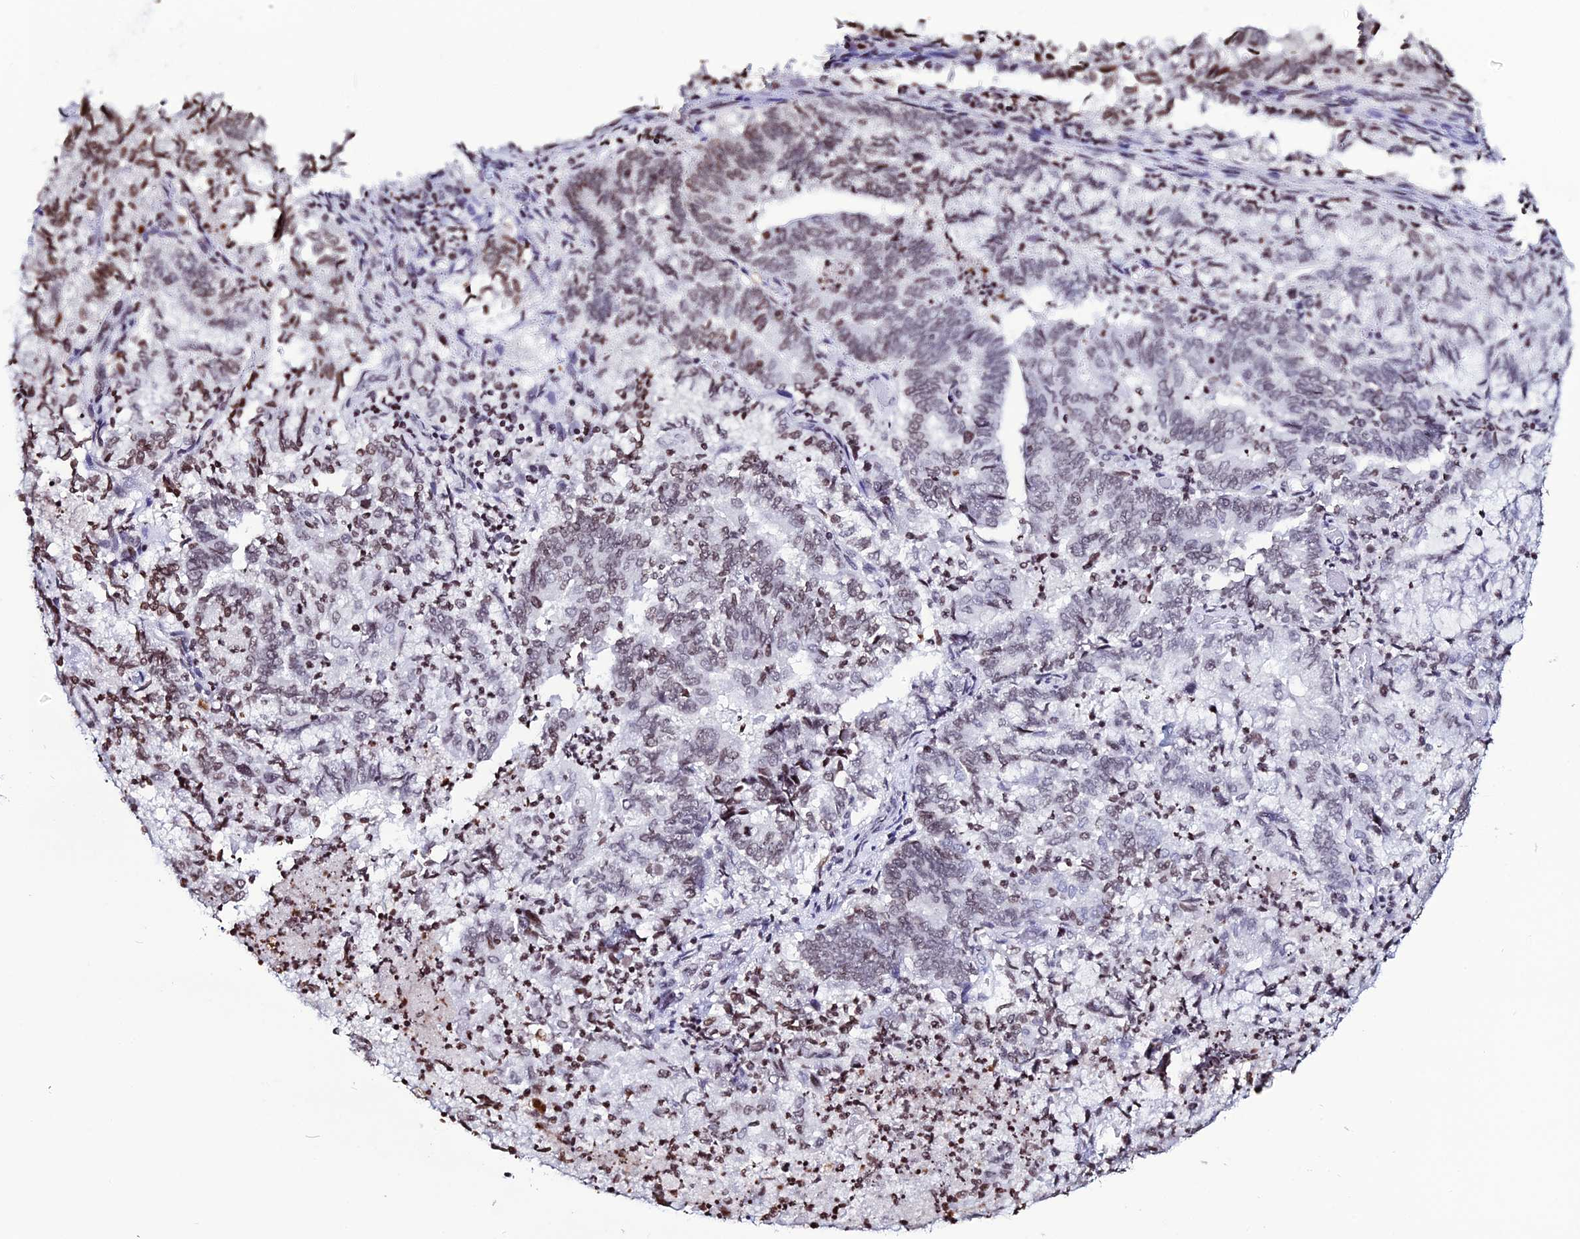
{"staining": {"intensity": "moderate", "quantity": "25%-75%", "location": "nuclear"}, "tissue": "endometrial cancer", "cell_type": "Tumor cells", "image_type": "cancer", "snomed": [{"axis": "morphology", "description": "Adenocarcinoma, NOS"}, {"axis": "topography", "description": "Endometrium"}], "caption": "Endometrial cancer (adenocarcinoma) was stained to show a protein in brown. There is medium levels of moderate nuclear staining in about 25%-75% of tumor cells.", "gene": "MACROH2A2", "patient": {"sex": "female", "age": 80}}